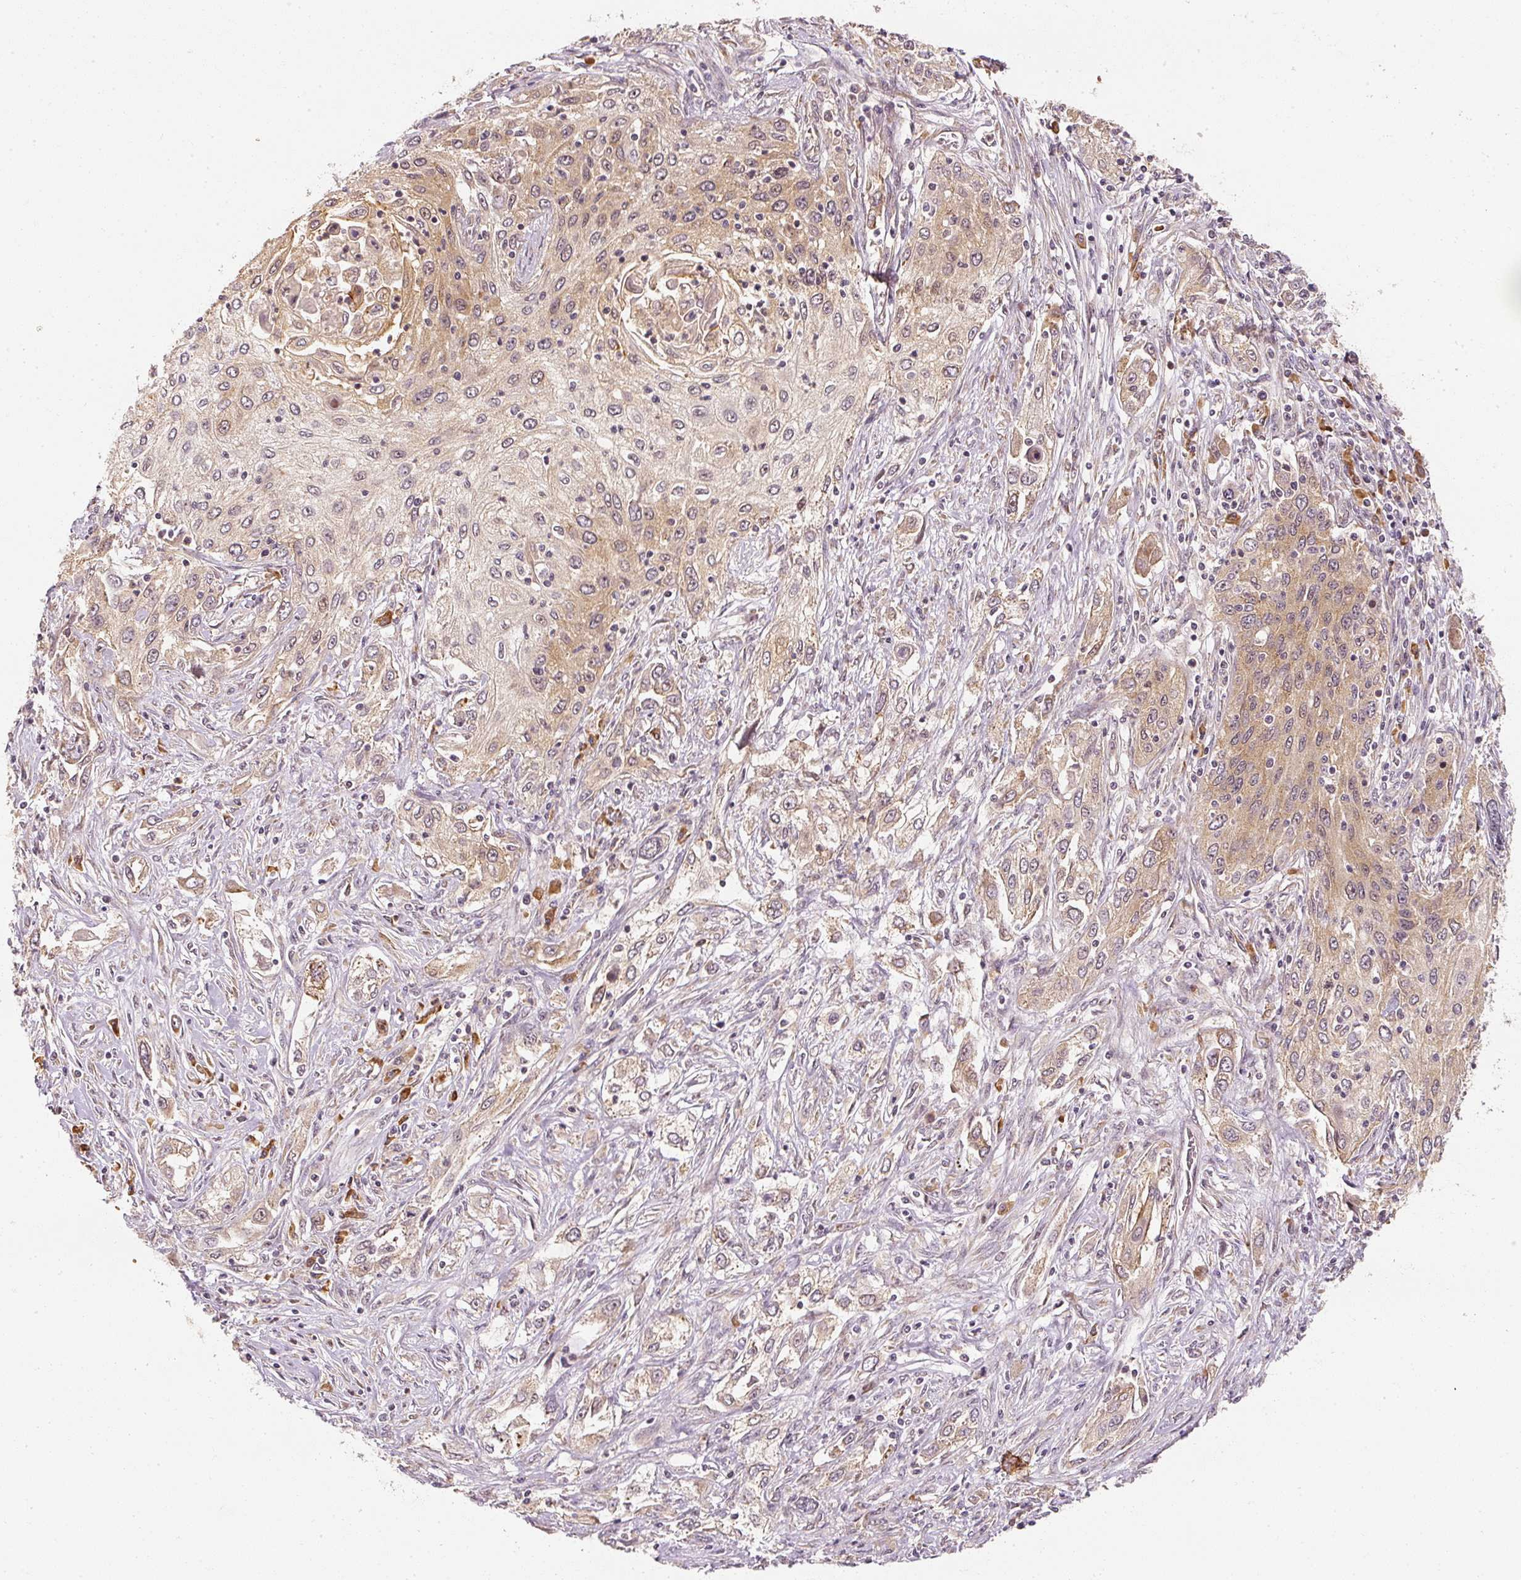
{"staining": {"intensity": "weak", "quantity": "<25%", "location": "cytoplasmic/membranous"}, "tissue": "lung cancer", "cell_type": "Tumor cells", "image_type": "cancer", "snomed": [{"axis": "morphology", "description": "Squamous cell carcinoma, NOS"}, {"axis": "topography", "description": "Lung"}], "caption": "DAB (3,3'-diaminobenzidine) immunohistochemical staining of human lung squamous cell carcinoma displays no significant positivity in tumor cells.", "gene": "EEF1A2", "patient": {"sex": "female", "age": 69}}